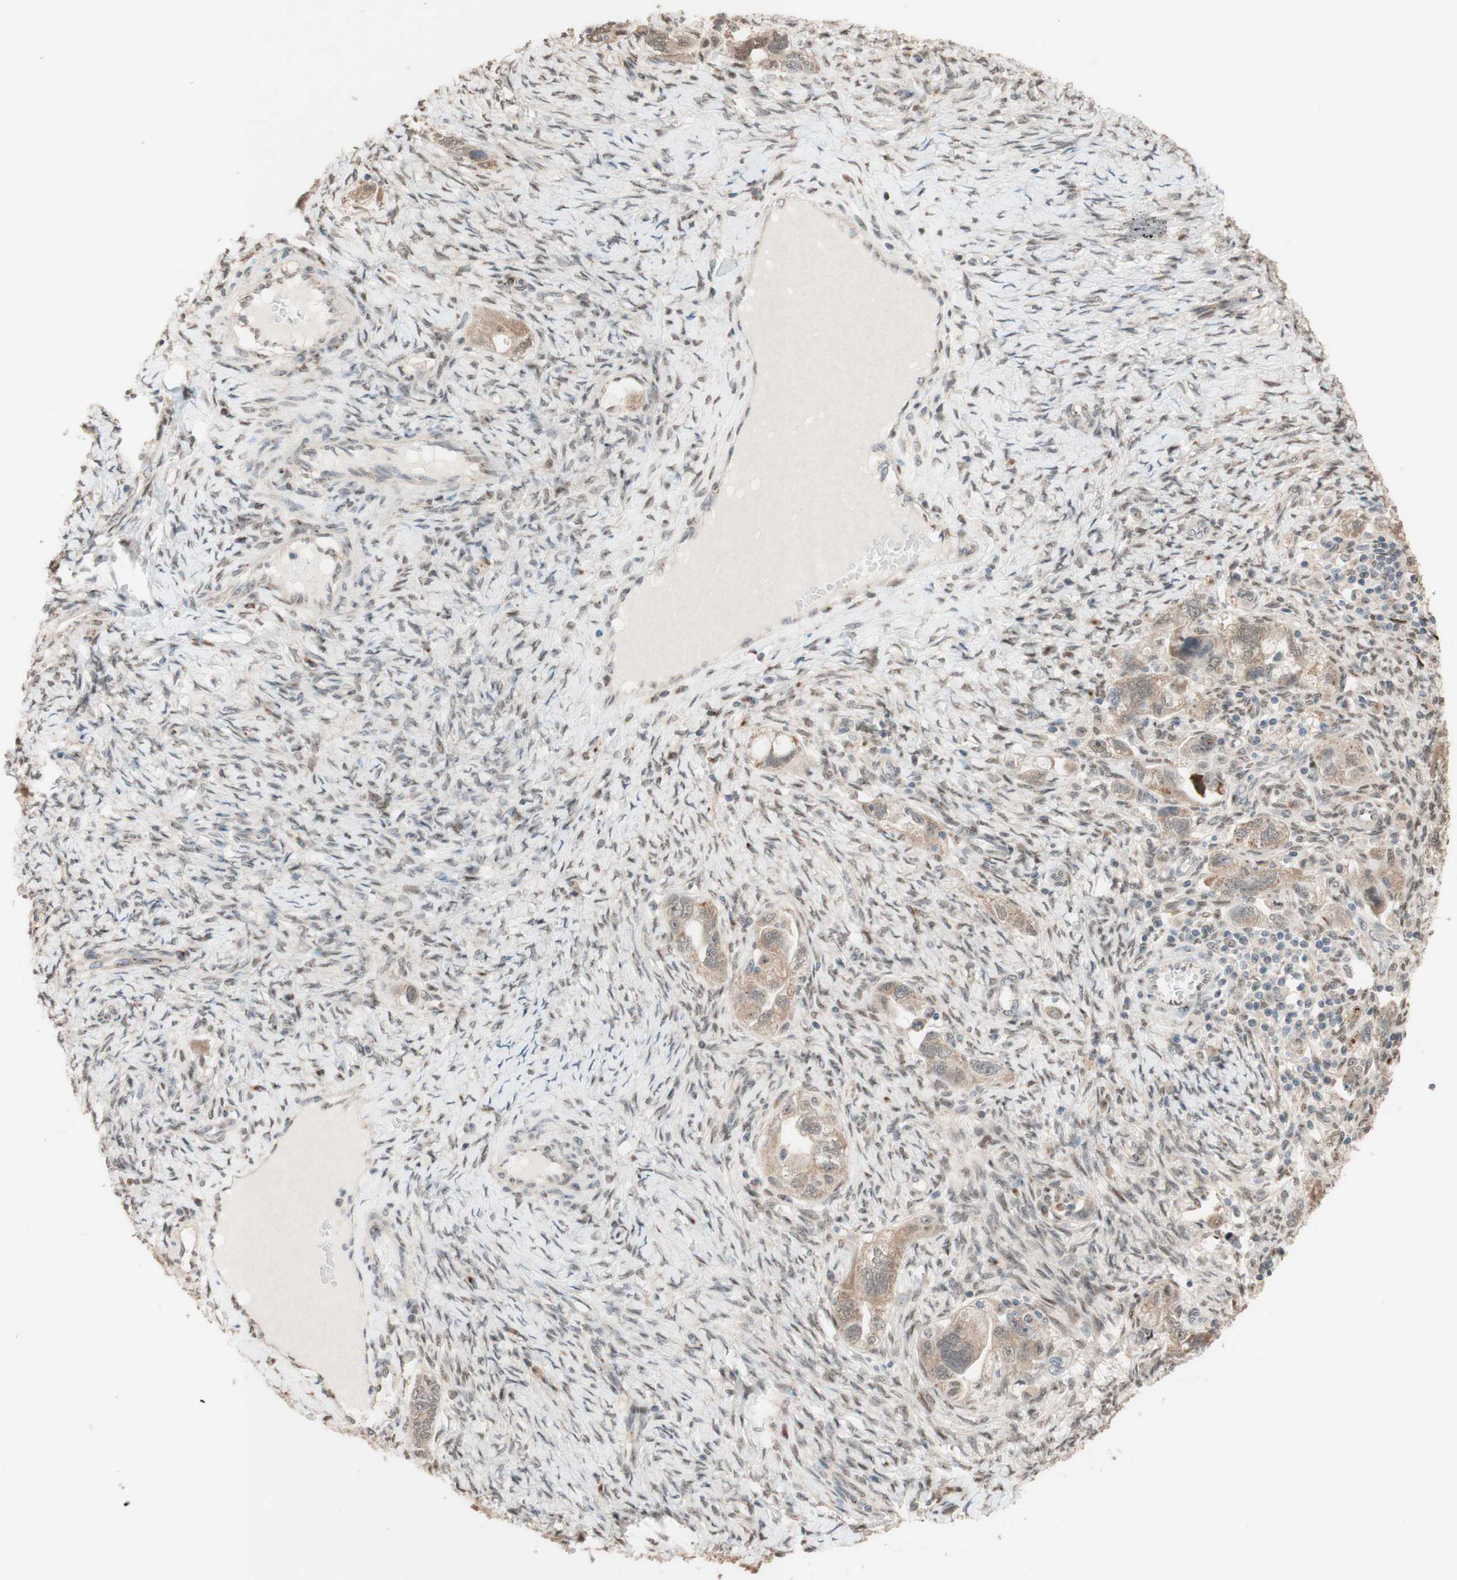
{"staining": {"intensity": "weak", "quantity": ">75%", "location": "cytoplasmic/membranous"}, "tissue": "ovarian cancer", "cell_type": "Tumor cells", "image_type": "cancer", "snomed": [{"axis": "morphology", "description": "Carcinoma, NOS"}, {"axis": "morphology", "description": "Cystadenocarcinoma, serous, NOS"}, {"axis": "topography", "description": "Ovary"}], "caption": "Weak cytoplasmic/membranous protein expression is present in approximately >75% of tumor cells in ovarian cancer.", "gene": "CCNC", "patient": {"sex": "female", "age": 69}}